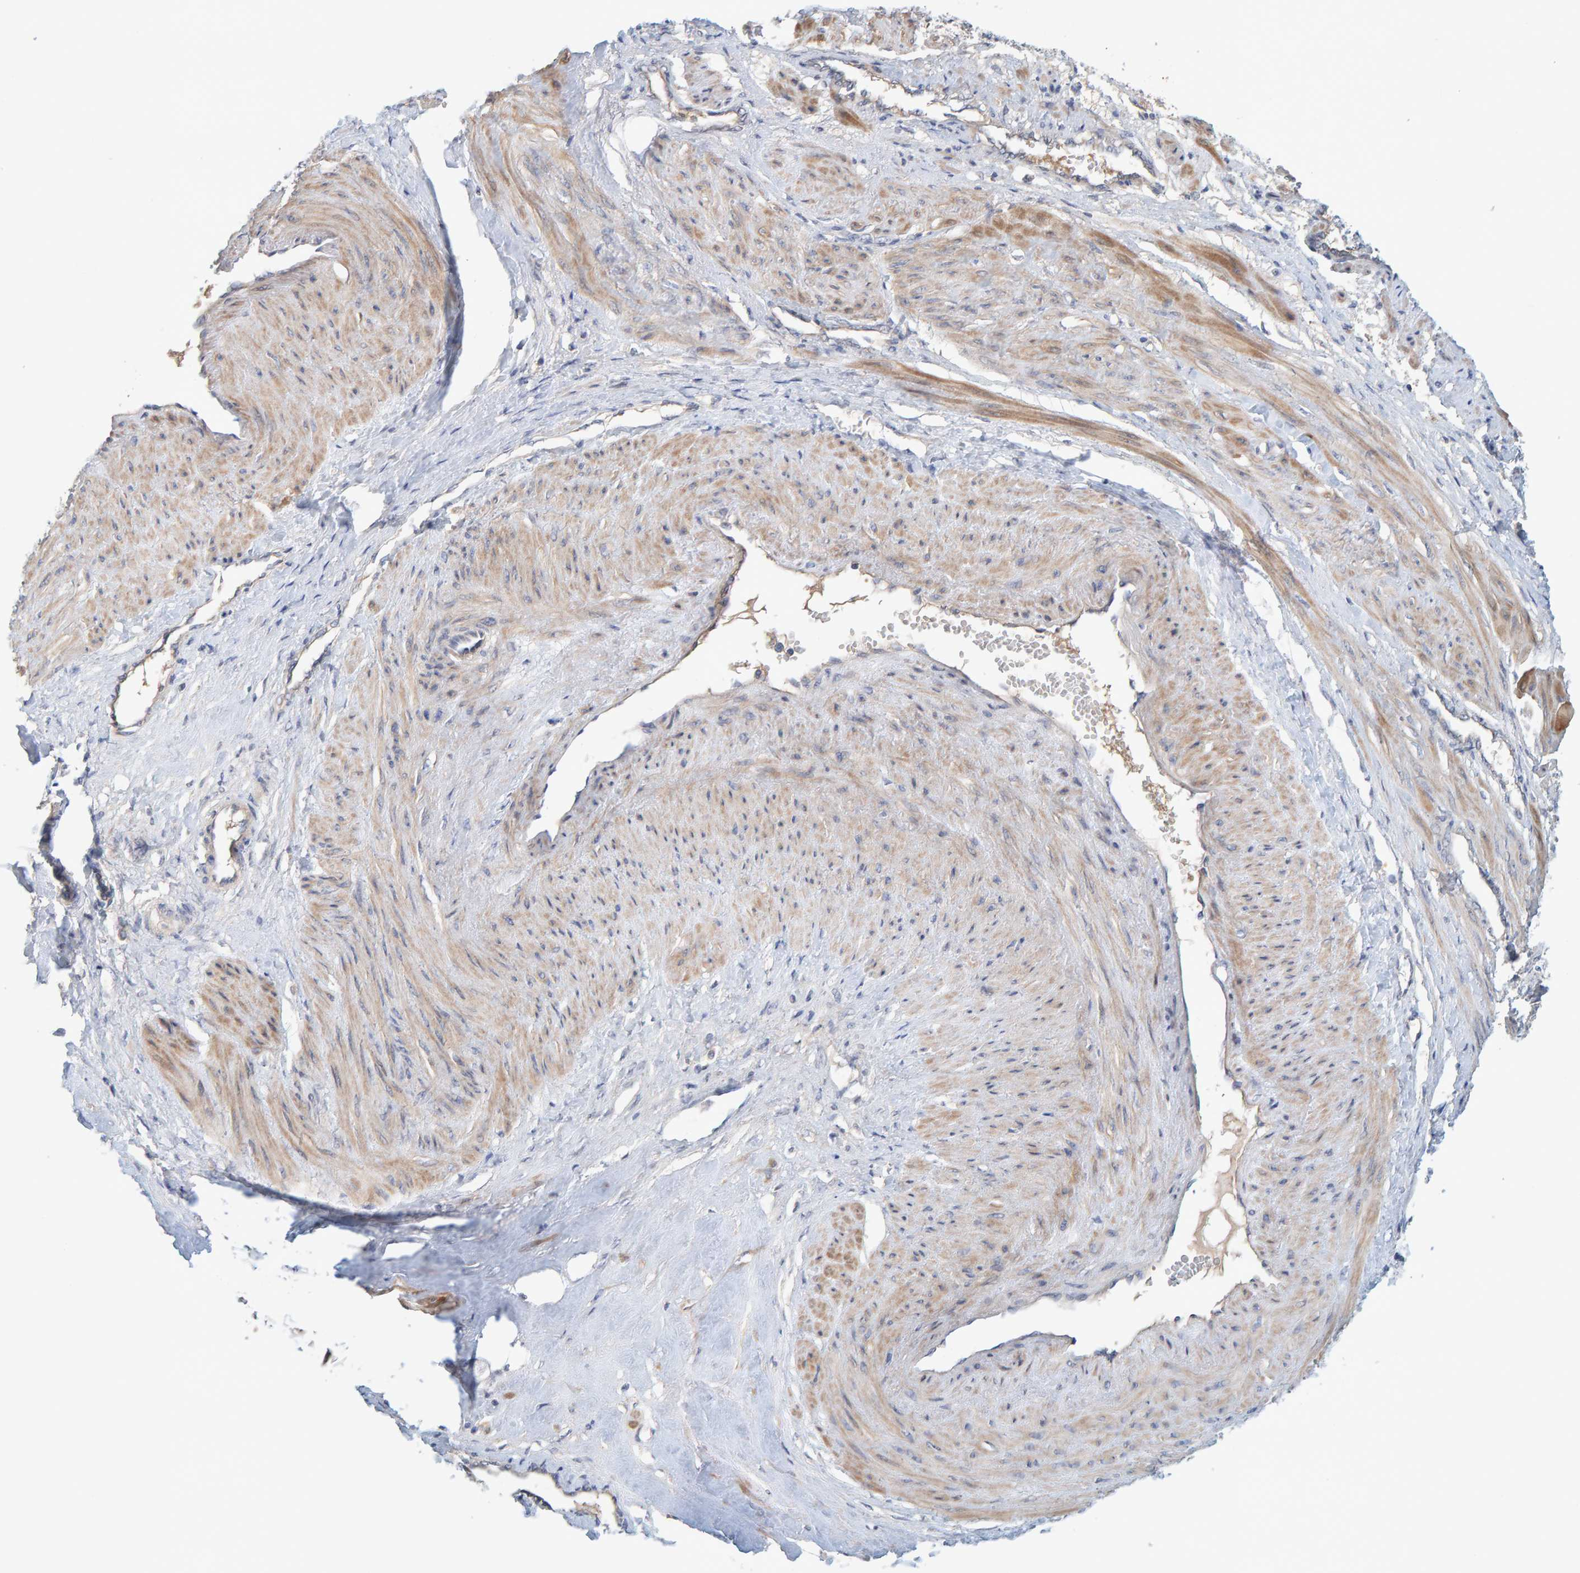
{"staining": {"intensity": "moderate", "quantity": ">75%", "location": "cytoplasmic/membranous"}, "tissue": "smooth muscle", "cell_type": "Smooth muscle cells", "image_type": "normal", "snomed": [{"axis": "morphology", "description": "Normal tissue, NOS"}, {"axis": "topography", "description": "Endometrium"}], "caption": "DAB immunohistochemical staining of unremarkable smooth muscle displays moderate cytoplasmic/membranous protein staining in approximately >75% of smooth muscle cells. The staining was performed using DAB, with brown indicating positive protein expression. Nuclei are stained blue with hematoxylin.", "gene": "TATDN1", "patient": {"sex": "female", "age": 33}}